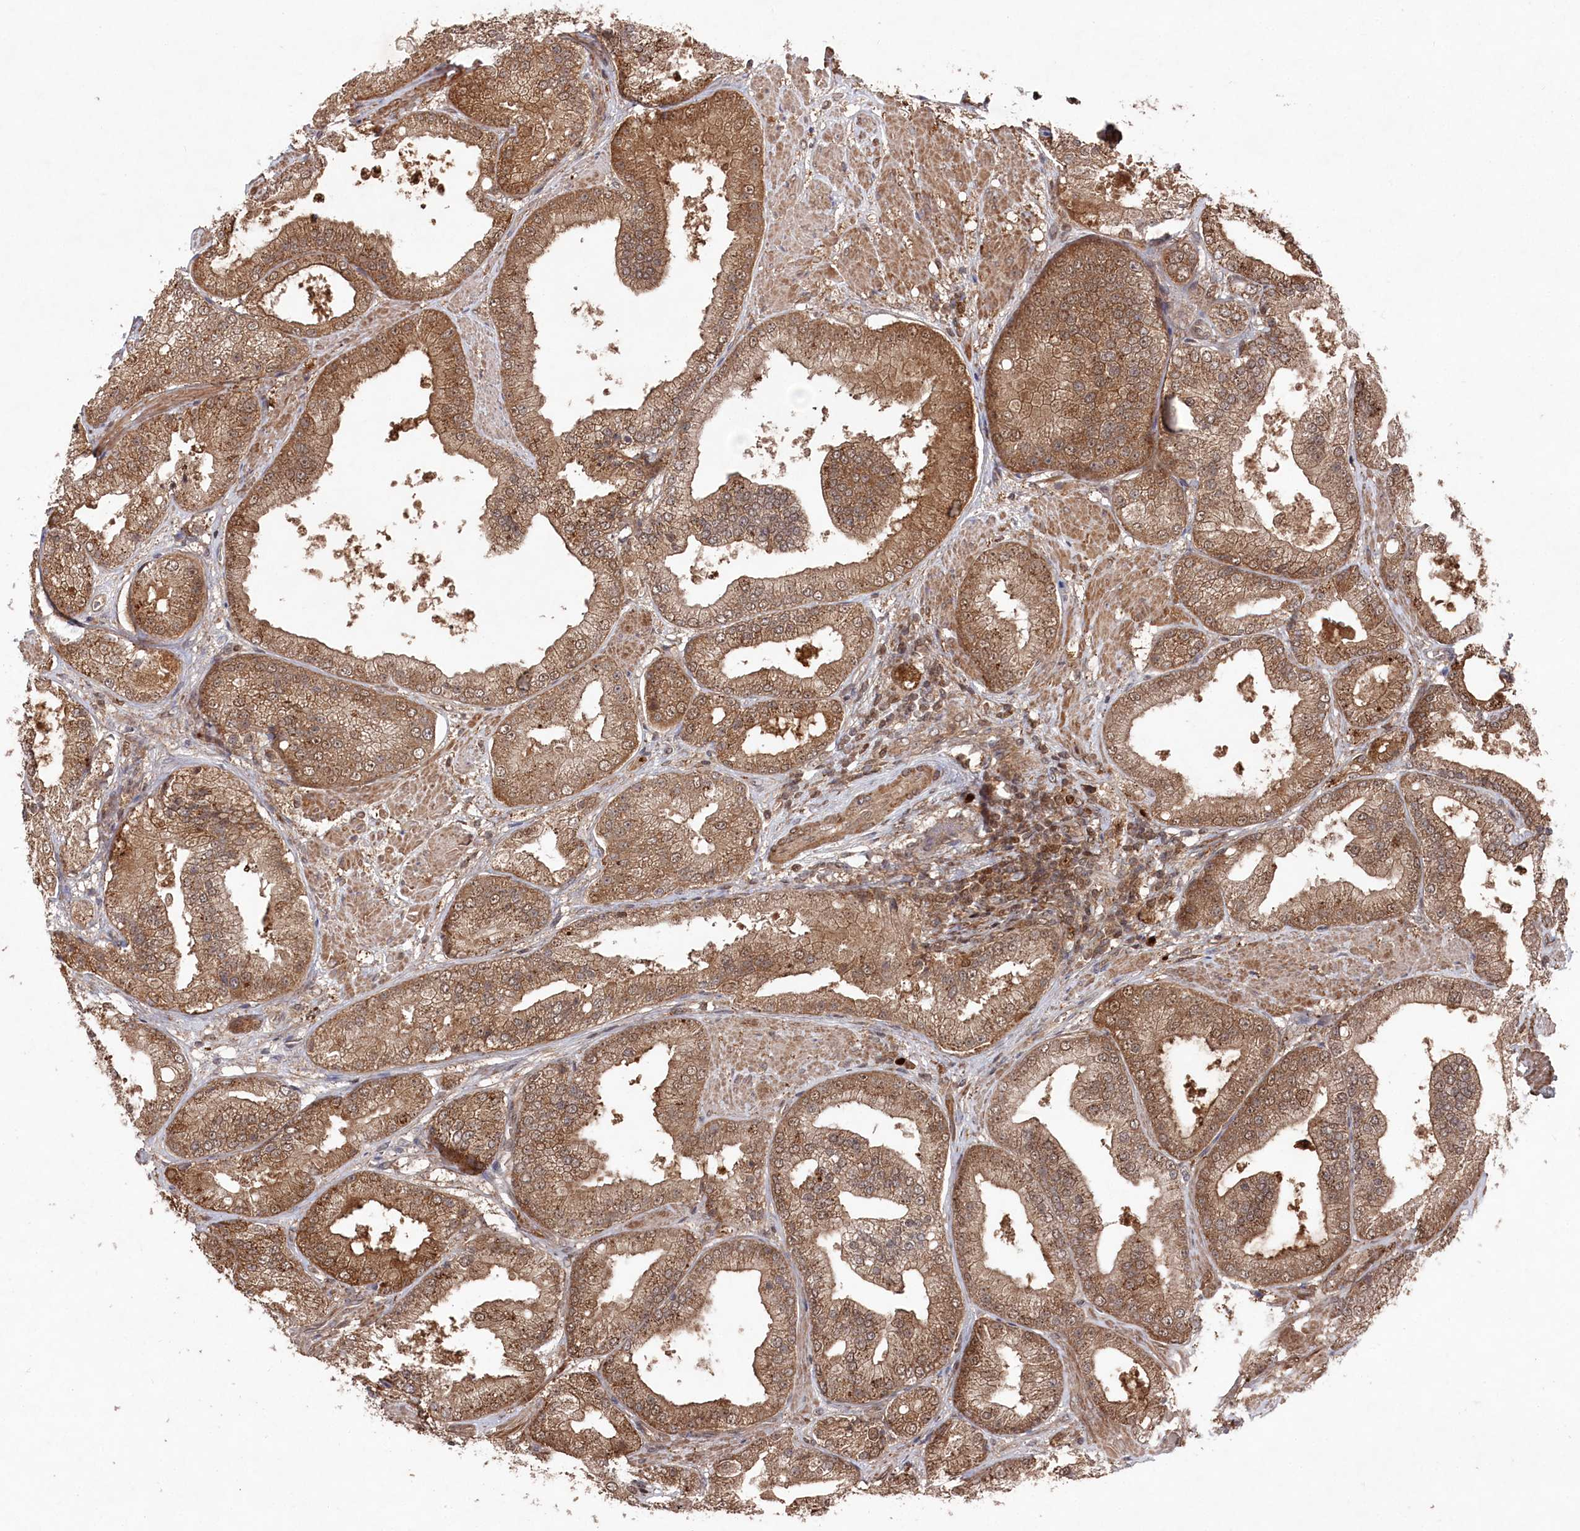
{"staining": {"intensity": "moderate", "quantity": ">75%", "location": "cytoplasmic/membranous,nuclear"}, "tissue": "prostate cancer", "cell_type": "Tumor cells", "image_type": "cancer", "snomed": [{"axis": "morphology", "description": "Adenocarcinoma, Low grade"}, {"axis": "topography", "description": "Prostate"}], "caption": "Protein staining by immunohistochemistry demonstrates moderate cytoplasmic/membranous and nuclear staining in about >75% of tumor cells in prostate cancer (low-grade adenocarcinoma).", "gene": "BORCS7", "patient": {"sex": "male", "age": 67}}